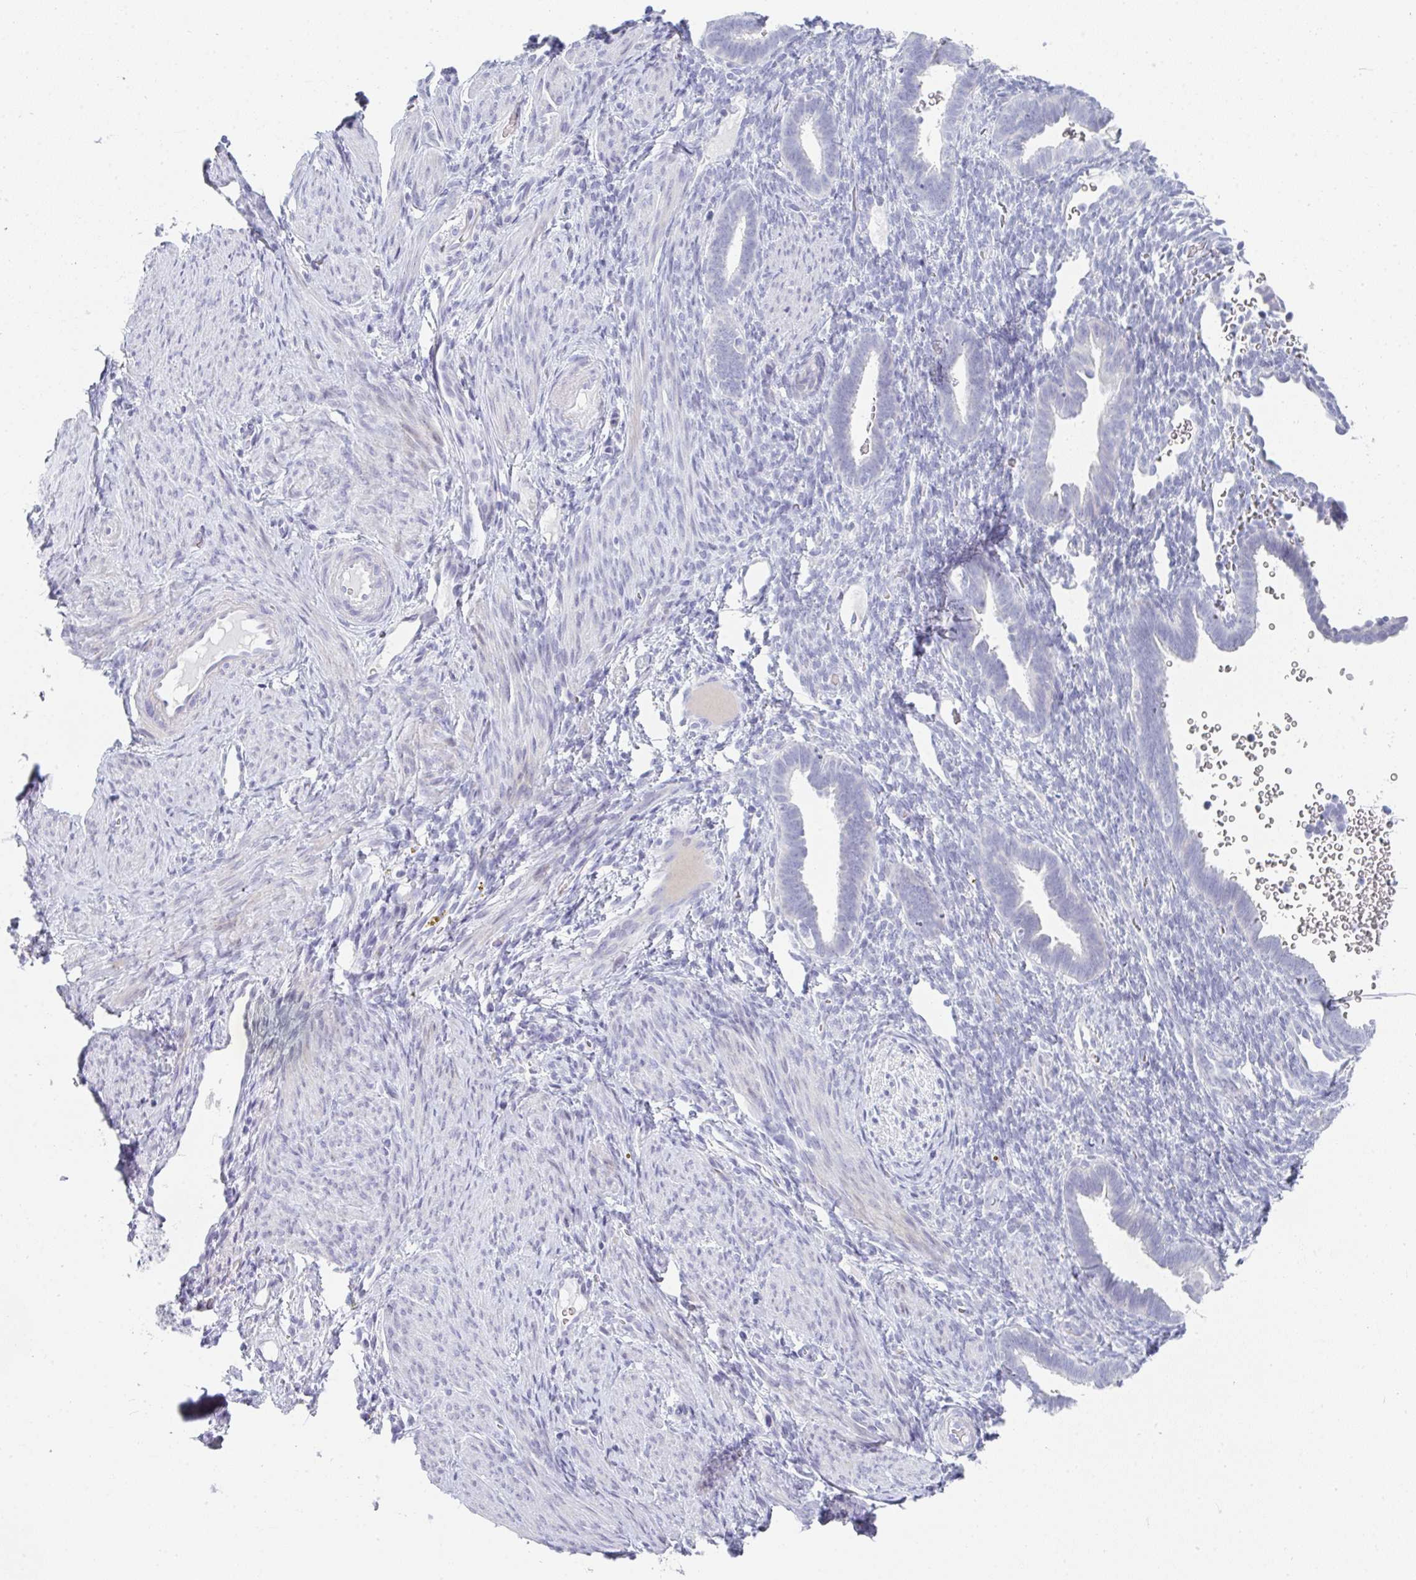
{"staining": {"intensity": "negative", "quantity": "none", "location": "none"}, "tissue": "endometrium", "cell_type": "Cells in endometrial stroma", "image_type": "normal", "snomed": [{"axis": "morphology", "description": "Normal tissue, NOS"}, {"axis": "topography", "description": "Endometrium"}], "caption": "Immunohistochemical staining of normal human endometrium exhibits no significant expression in cells in endometrial stroma. The staining is performed using DAB (3,3'-diaminobenzidine) brown chromogen with nuclei counter-stained in using hematoxylin.", "gene": "NEU2", "patient": {"sex": "female", "age": 34}}